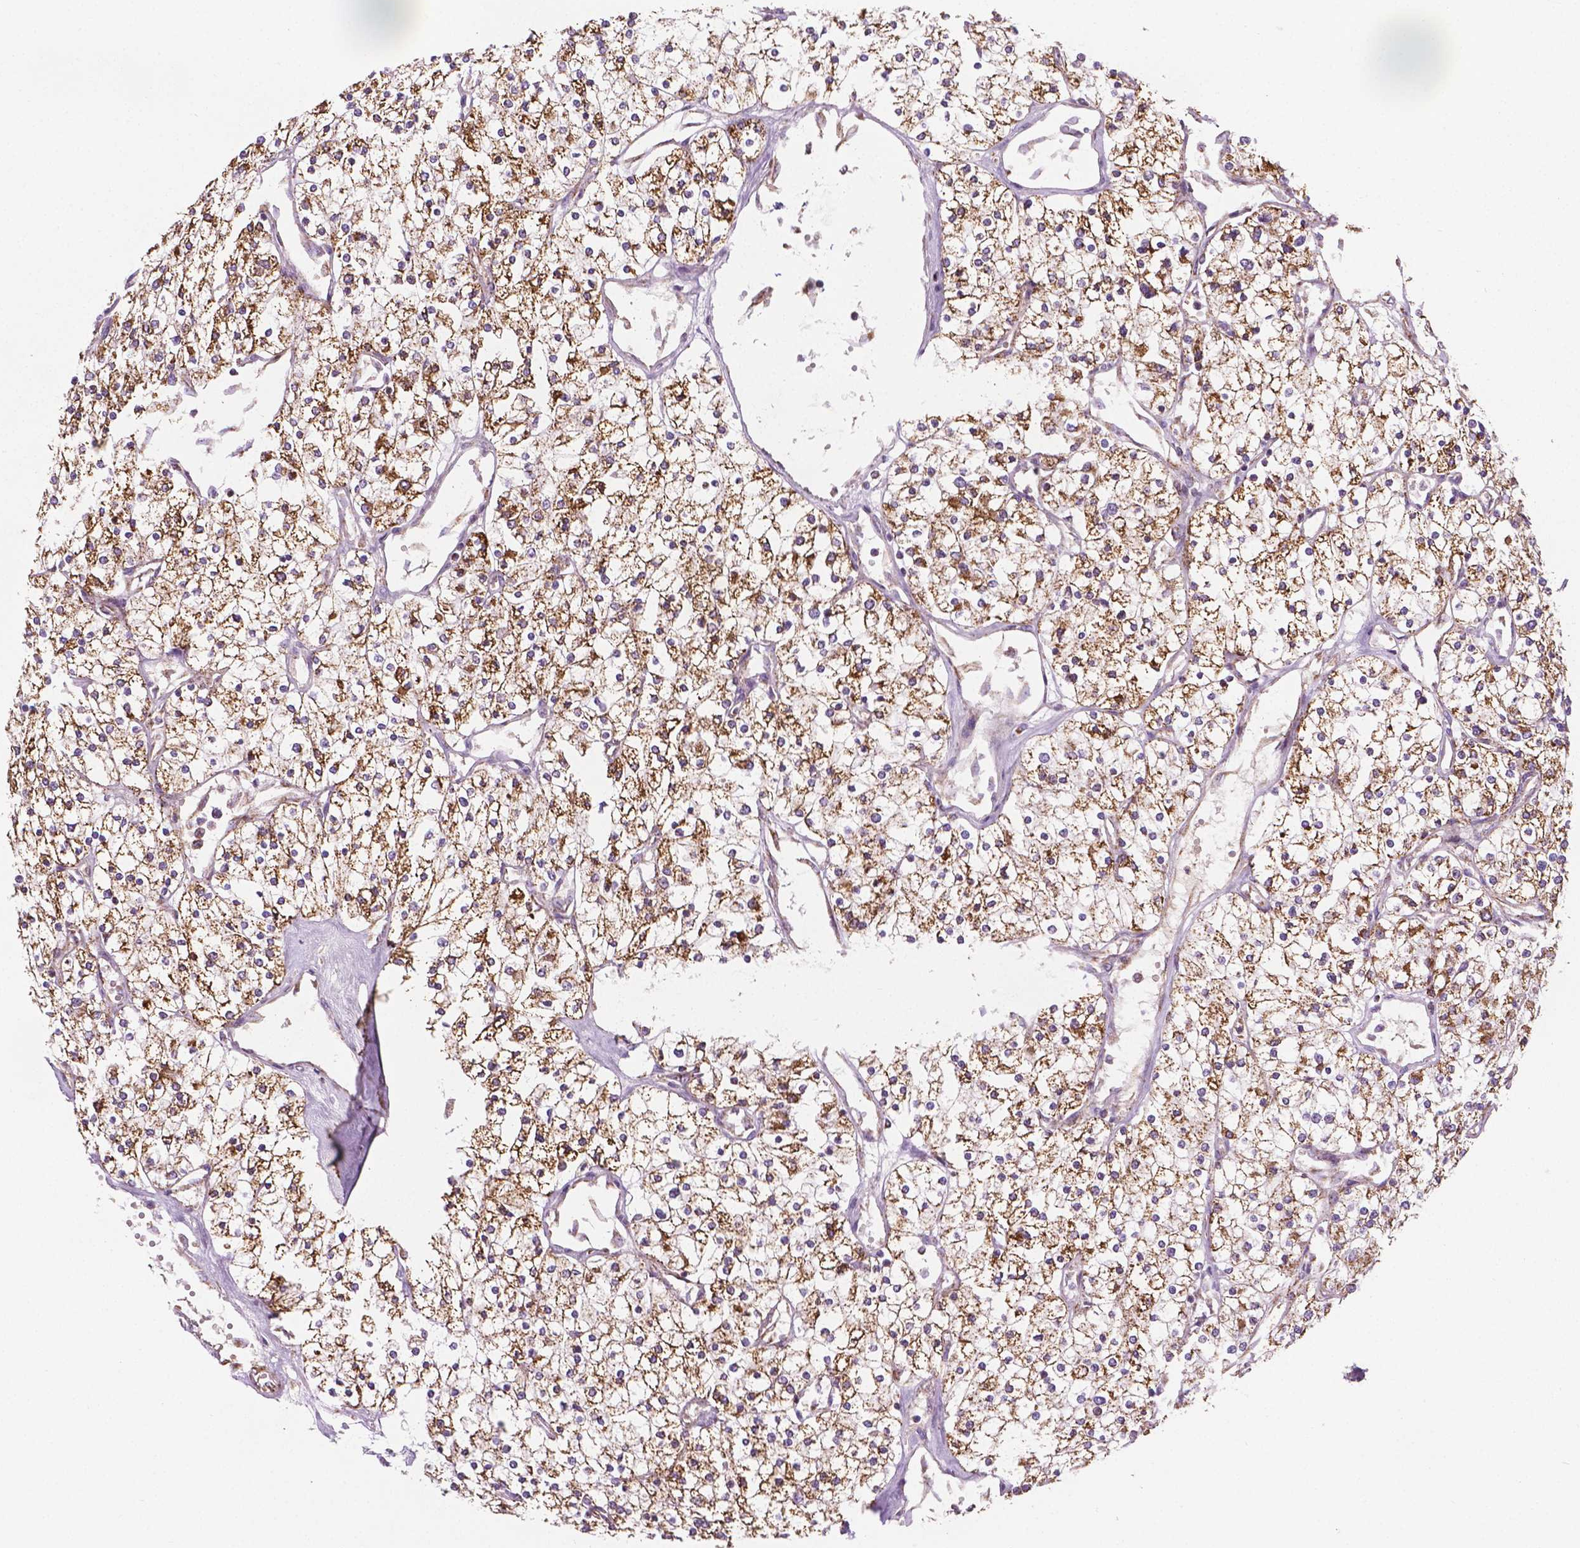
{"staining": {"intensity": "strong", "quantity": ">75%", "location": "cytoplasmic/membranous"}, "tissue": "renal cancer", "cell_type": "Tumor cells", "image_type": "cancer", "snomed": [{"axis": "morphology", "description": "Adenocarcinoma, NOS"}, {"axis": "topography", "description": "Kidney"}], "caption": "There is high levels of strong cytoplasmic/membranous expression in tumor cells of renal adenocarcinoma, as demonstrated by immunohistochemical staining (brown color).", "gene": "PIBF1", "patient": {"sex": "male", "age": 80}}